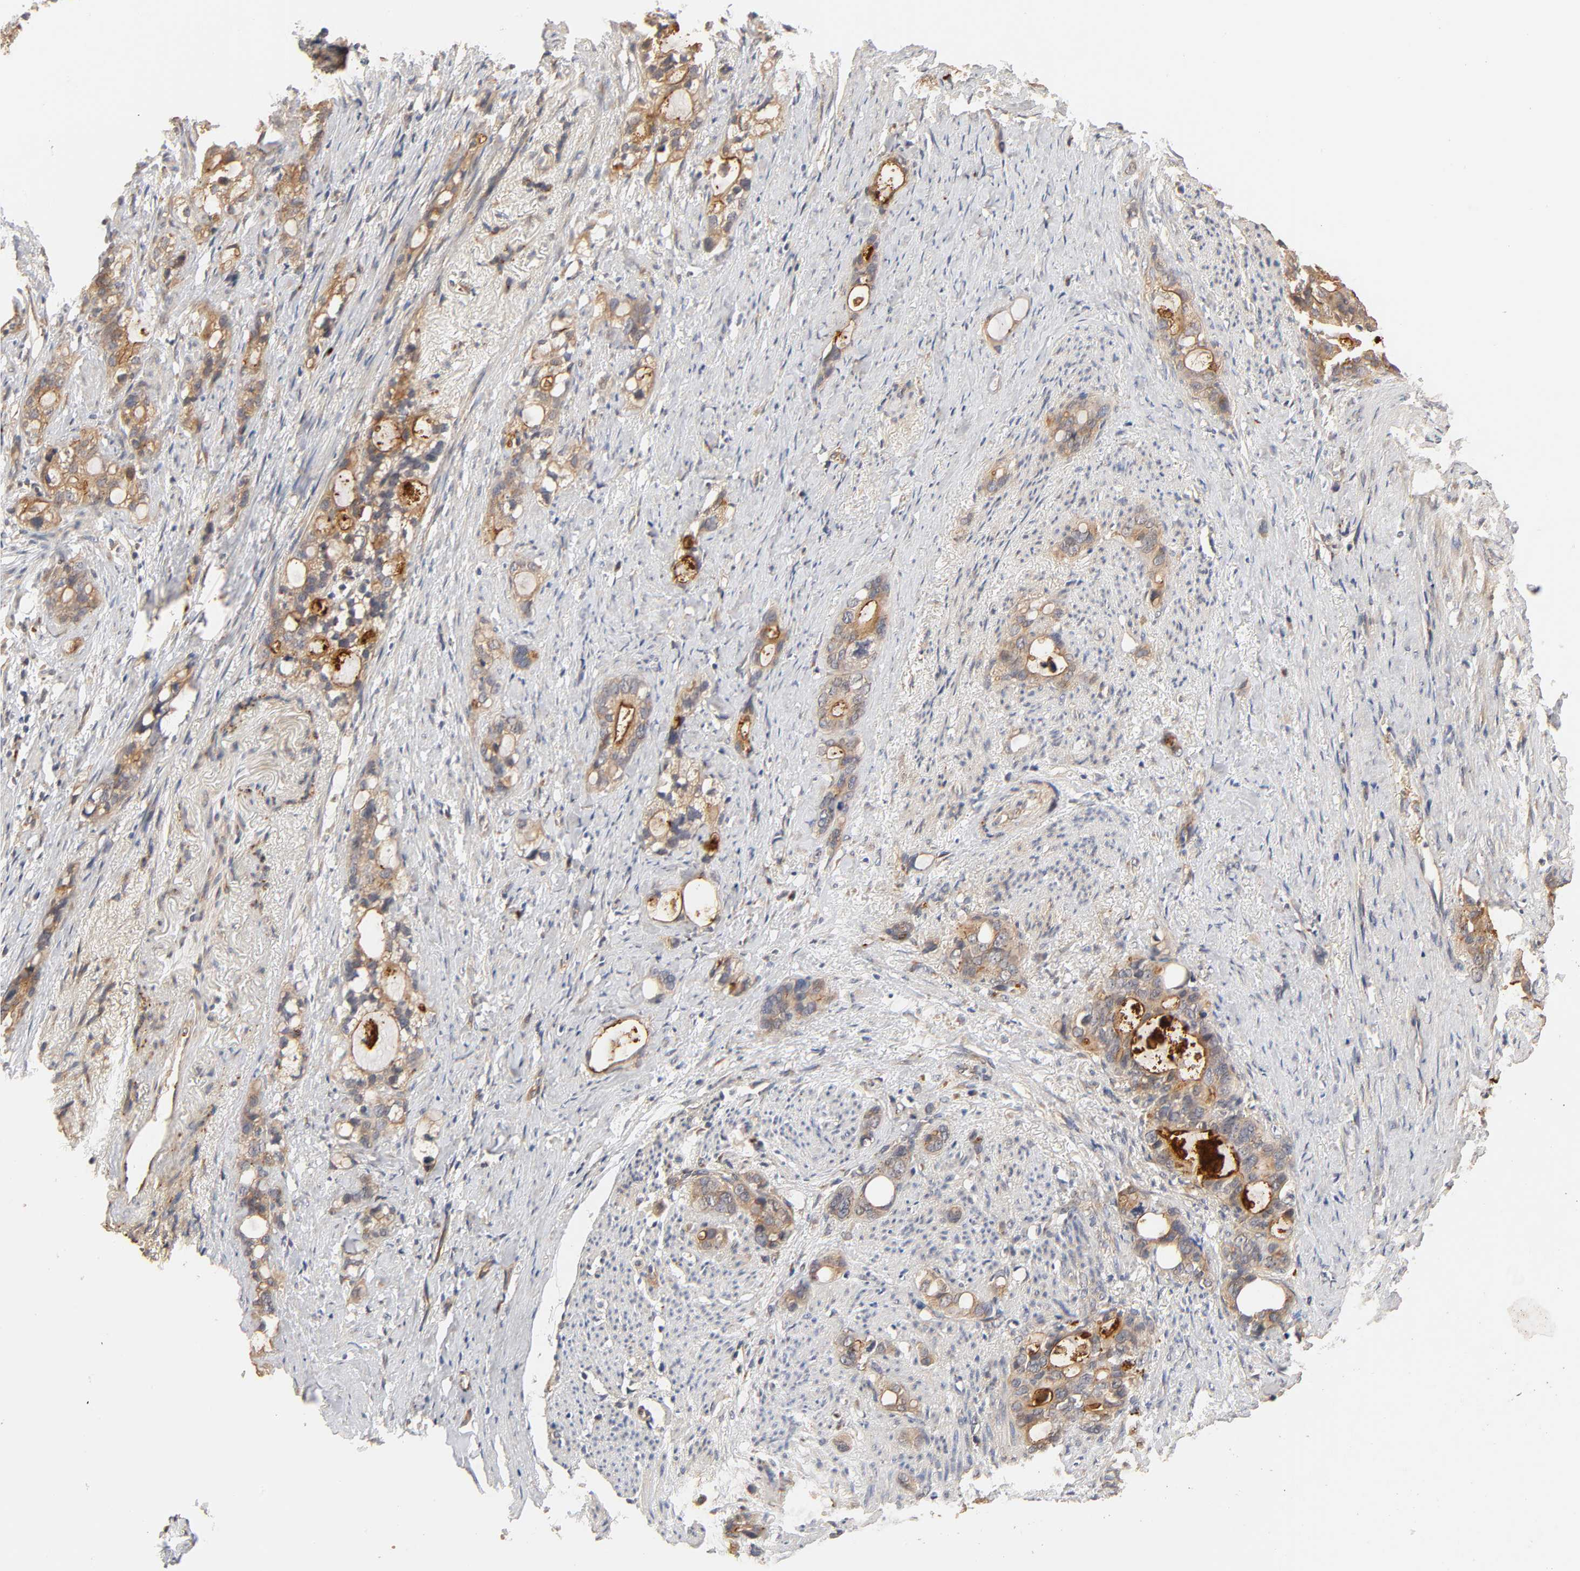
{"staining": {"intensity": "strong", "quantity": ">75%", "location": "cytoplasmic/membranous"}, "tissue": "stomach cancer", "cell_type": "Tumor cells", "image_type": "cancer", "snomed": [{"axis": "morphology", "description": "Adenocarcinoma, NOS"}, {"axis": "topography", "description": "Stomach"}], "caption": "This histopathology image displays immunohistochemistry (IHC) staining of human adenocarcinoma (stomach), with high strong cytoplasmic/membranous staining in about >75% of tumor cells.", "gene": "EPS8", "patient": {"sex": "female", "age": 75}}